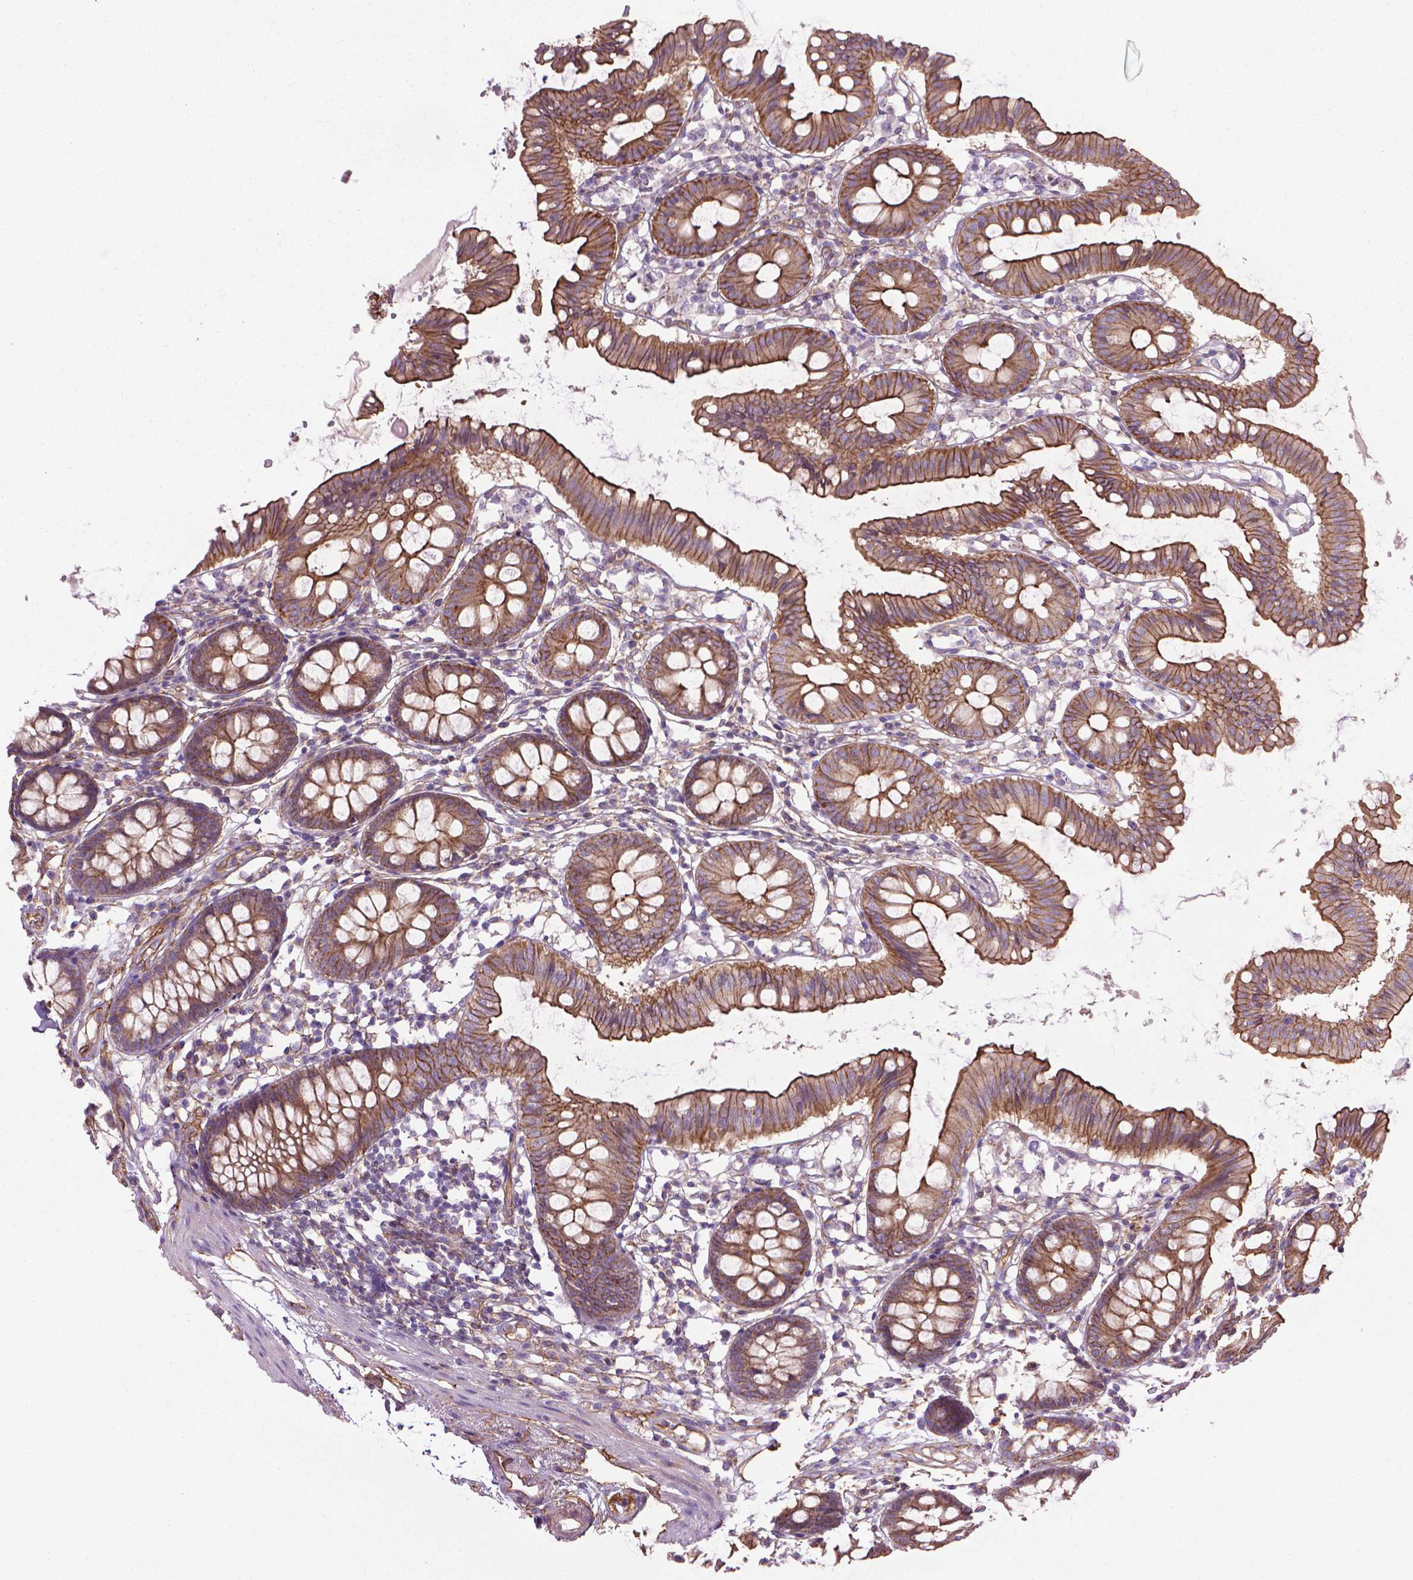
{"staining": {"intensity": "moderate", "quantity": ">75%", "location": "cytoplasmic/membranous"}, "tissue": "colon", "cell_type": "Endothelial cells", "image_type": "normal", "snomed": [{"axis": "morphology", "description": "Normal tissue, NOS"}, {"axis": "topography", "description": "Colon"}], "caption": "Immunohistochemical staining of normal colon exhibits medium levels of moderate cytoplasmic/membranous expression in about >75% of endothelial cells.", "gene": "TENT5A", "patient": {"sex": "female", "age": 84}}